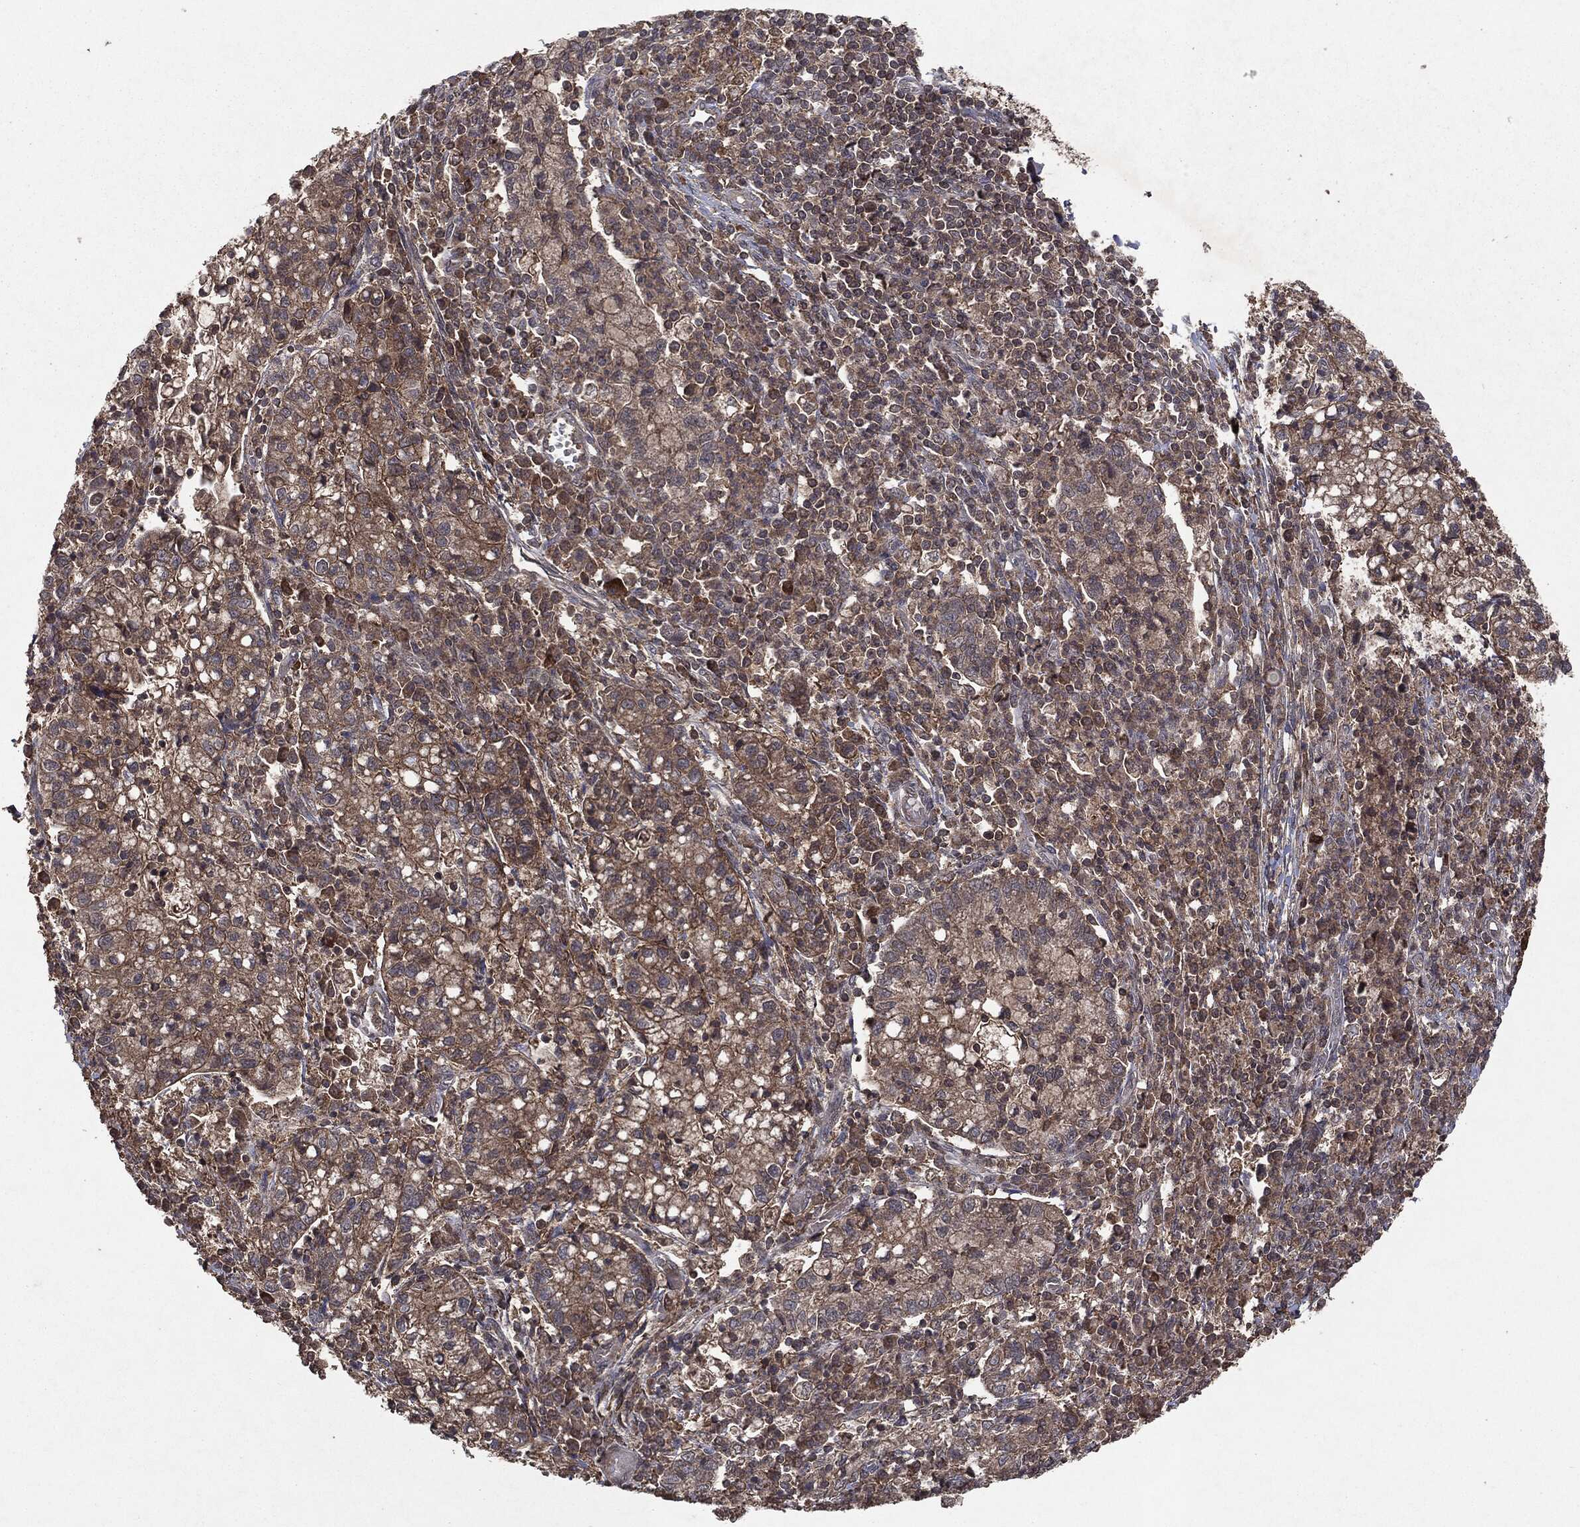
{"staining": {"intensity": "weak", "quantity": ">75%", "location": "cytoplasmic/membranous"}, "tissue": "cervical cancer", "cell_type": "Tumor cells", "image_type": "cancer", "snomed": [{"axis": "morphology", "description": "Normal tissue, NOS"}, {"axis": "morphology", "description": "Adenocarcinoma, NOS"}, {"axis": "topography", "description": "Cervix"}], "caption": "Protein expression by IHC reveals weak cytoplasmic/membranous staining in approximately >75% of tumor cells in adenocarcinoma (cervical).", "gene": "MTOR", "patient": {"sex": "female", "age": 44}}